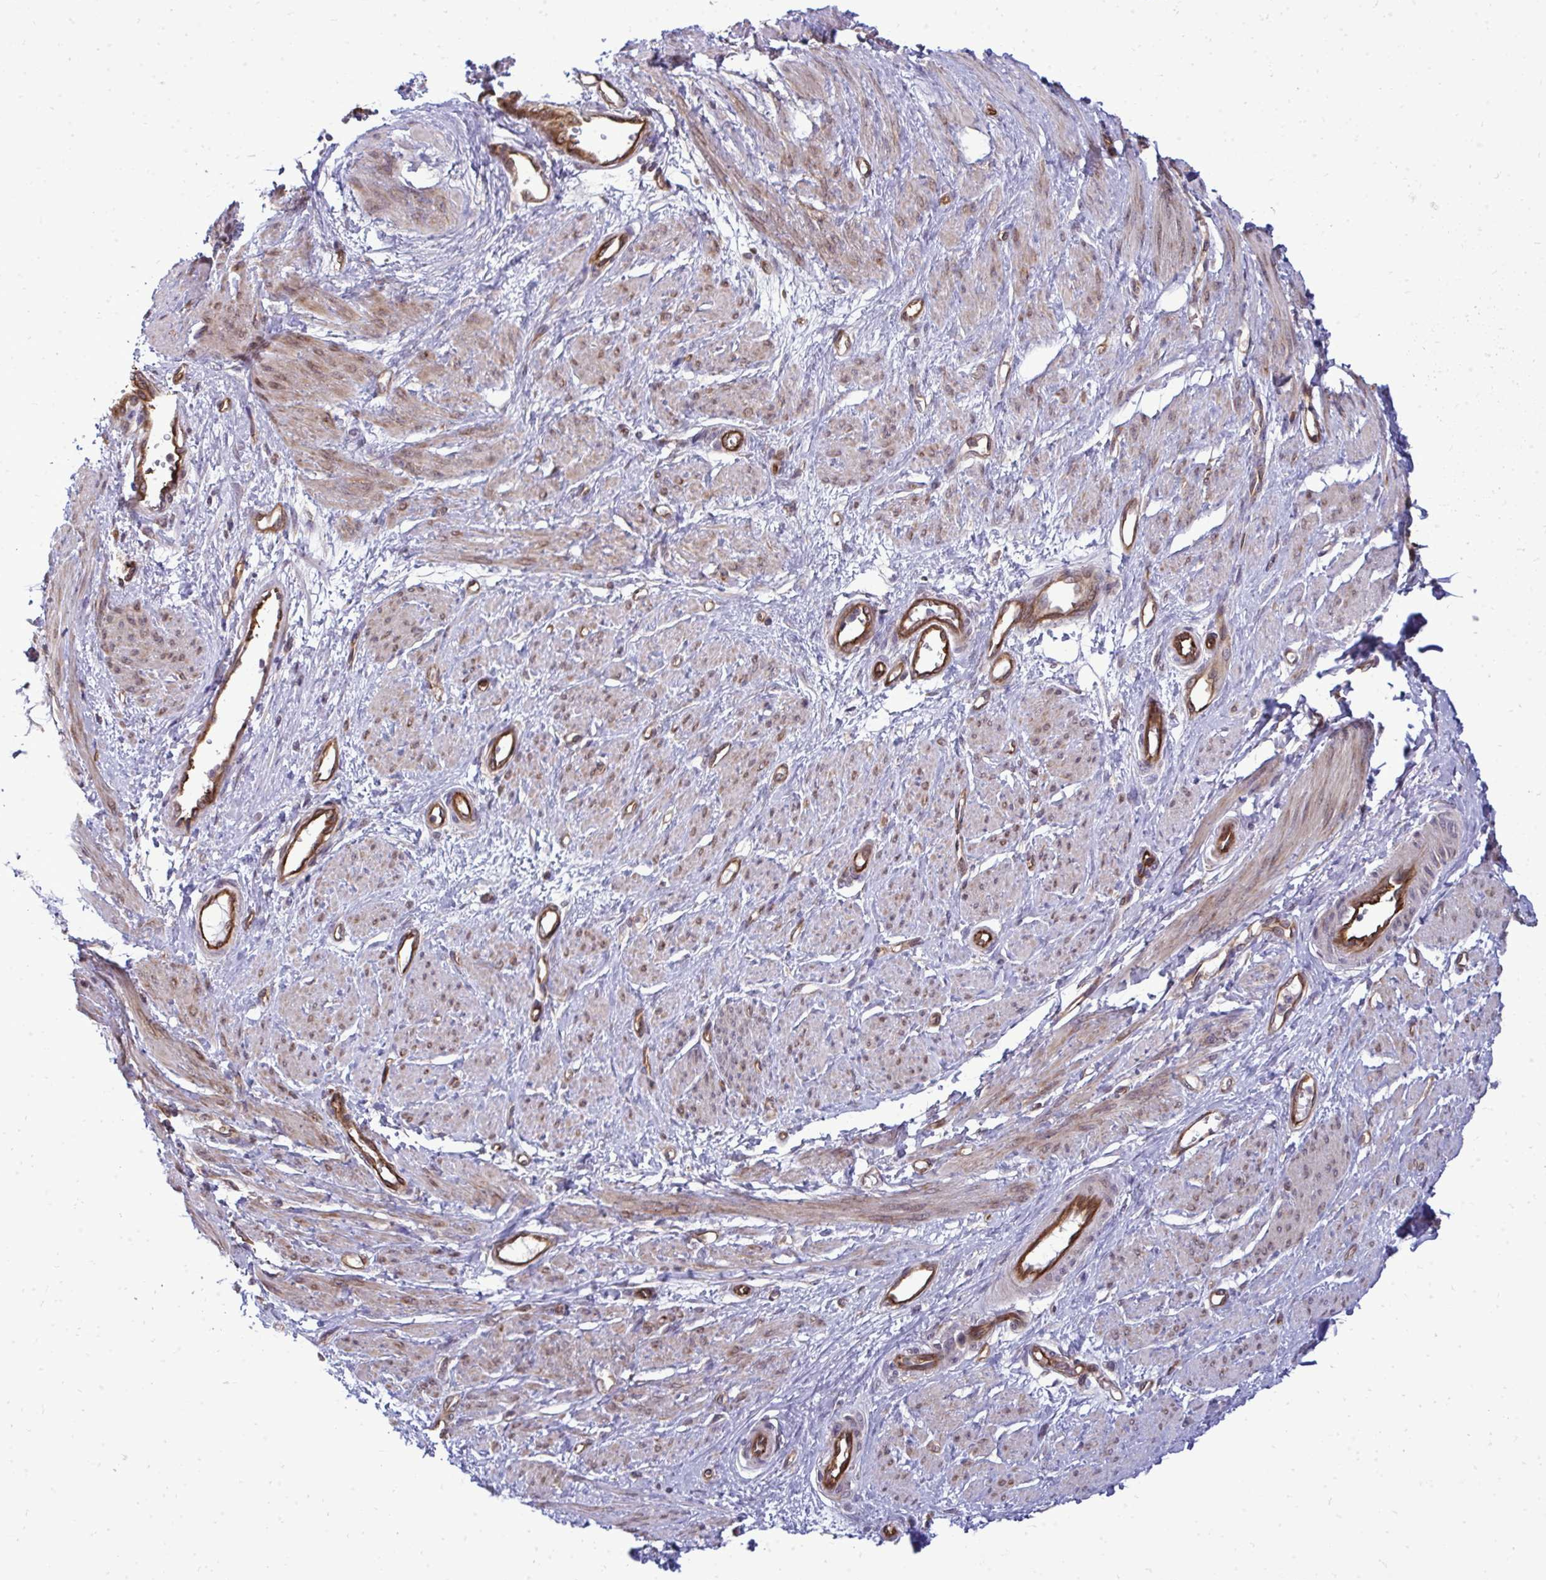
{"staining": {"intensity": "moderate", "quantity": ">75%", "location": "cytoplasmic/membranous,nuclear"}, "tissue": "smooth muscle", "cell_type": "Smooth muscle cells", "image_type": "normal", "snomed": [{"axis": "morphology", "description": "Normal tissue, NOS"}, {"axis": "topography", "description": "Smooth muscle"}, {"axis": "topography", "description": "Uterus"}], "caption": "The histopathology image demonstrates staining of normal smooth muscle, revealing moderate cytoplasmic/membranous,nuclear protein staining (brown color) within smooth muscle cells. The staining is performed using DAB (3,3'-diaminobenzidine) brown chromogen to label protein expression. The nuclei are counter-stained blue using hematoxylin.", "gene": "FUT10", "patient": {"sex": "female", "age": 39}}